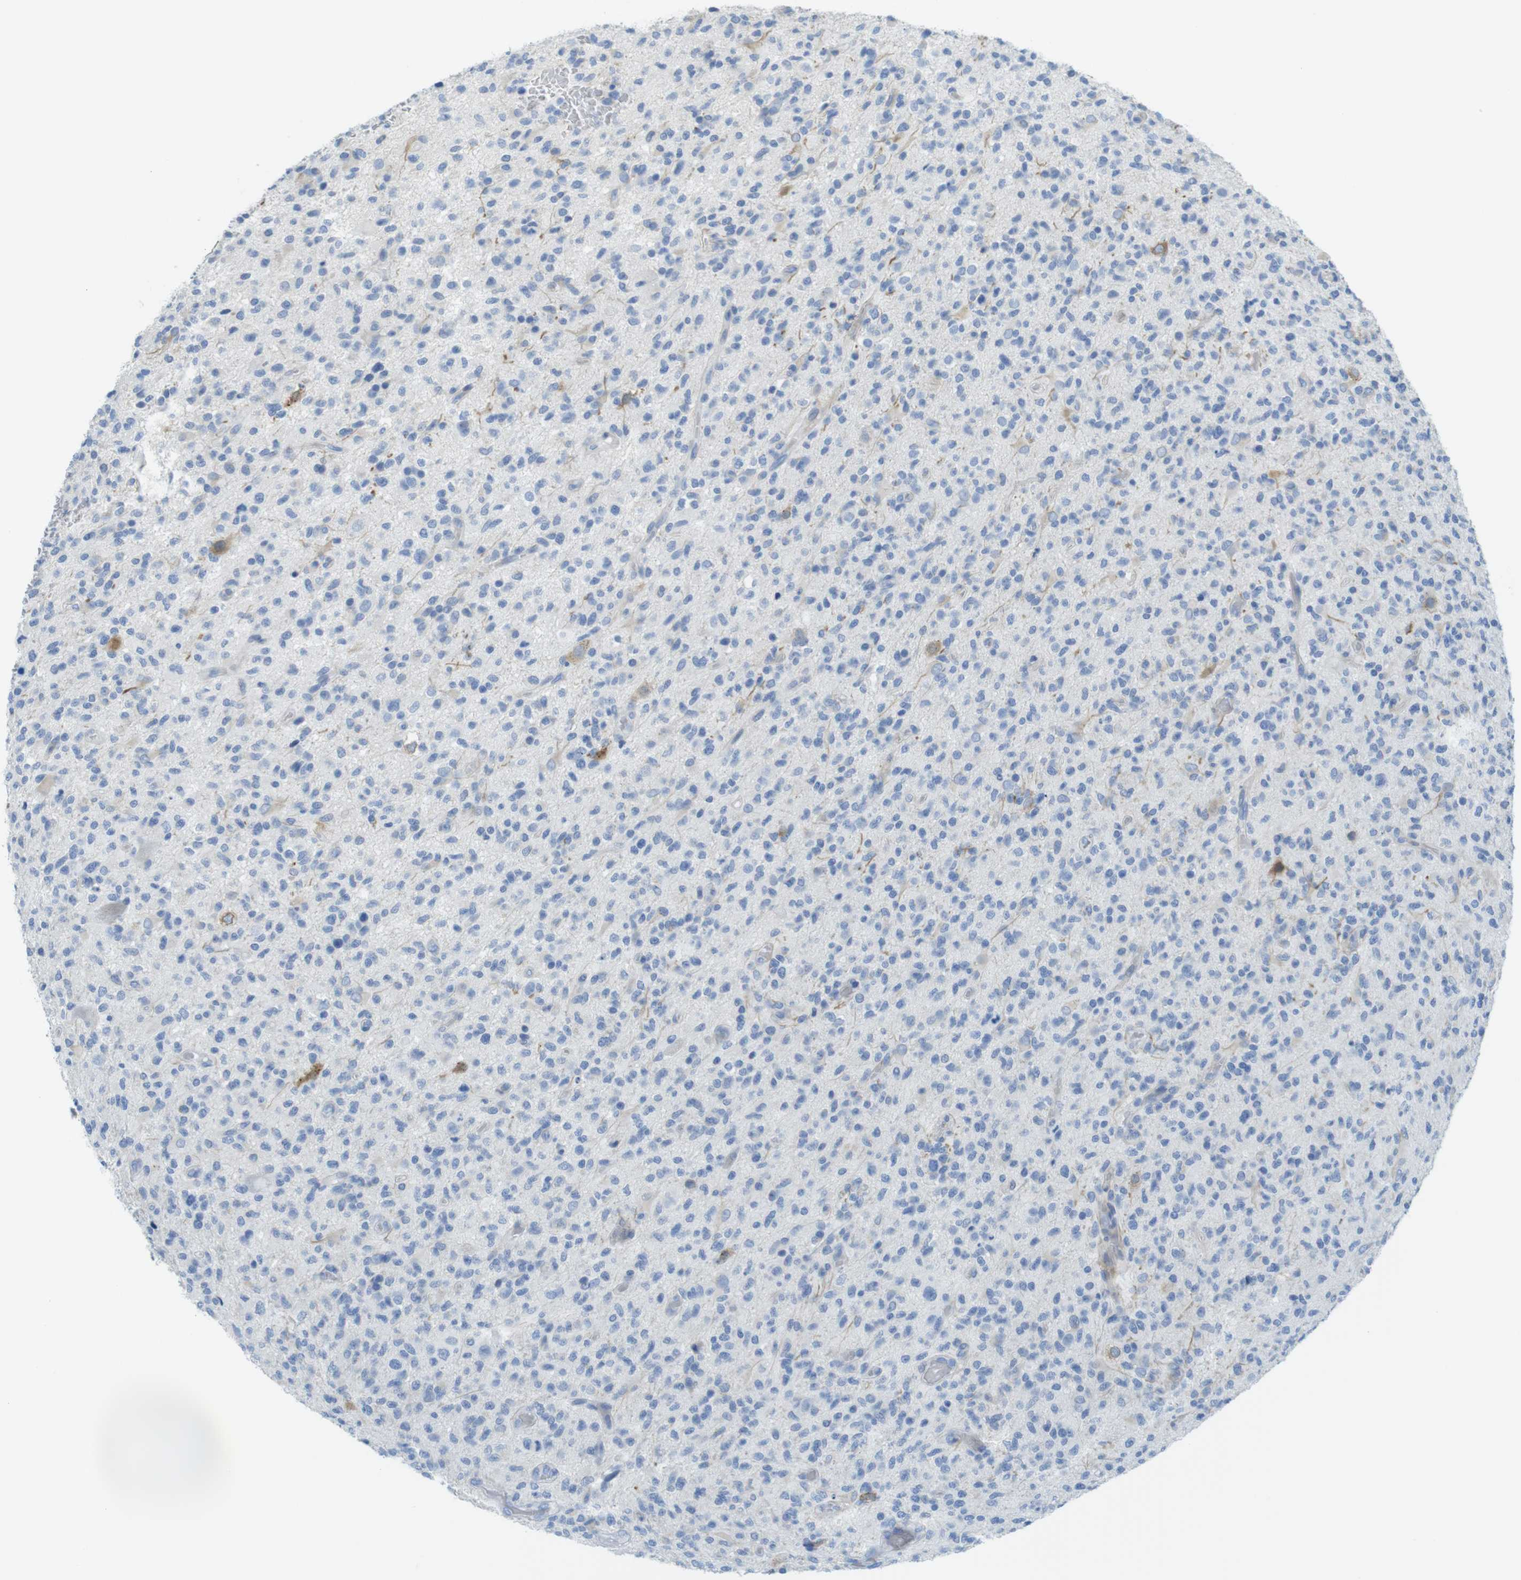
{"staining": {"intensity": "negative", "quantity": "none", "location": "none"}, "tissue": "glioma", "cell_type": "Tumor cells", "image_type": "cancer", "snomed": [{"axis": "morphology", "description": "Glioma, malignant, High grade"}, {"axis": "topography", "description": "Brain"}], "caption": "A photomicrograph of high-grade glioma (malignant) stained for a protein displays no brown staining in tumor cells. The staining was performed using DAB (3,3'-diaminobenzidine) to visualize the protein expression in brown, while the nuclei were stained in blue with hematoxylin (Magnification: 20x).", "gene": "ASIC5", "patient": {"sex": "male", "age": 71}}